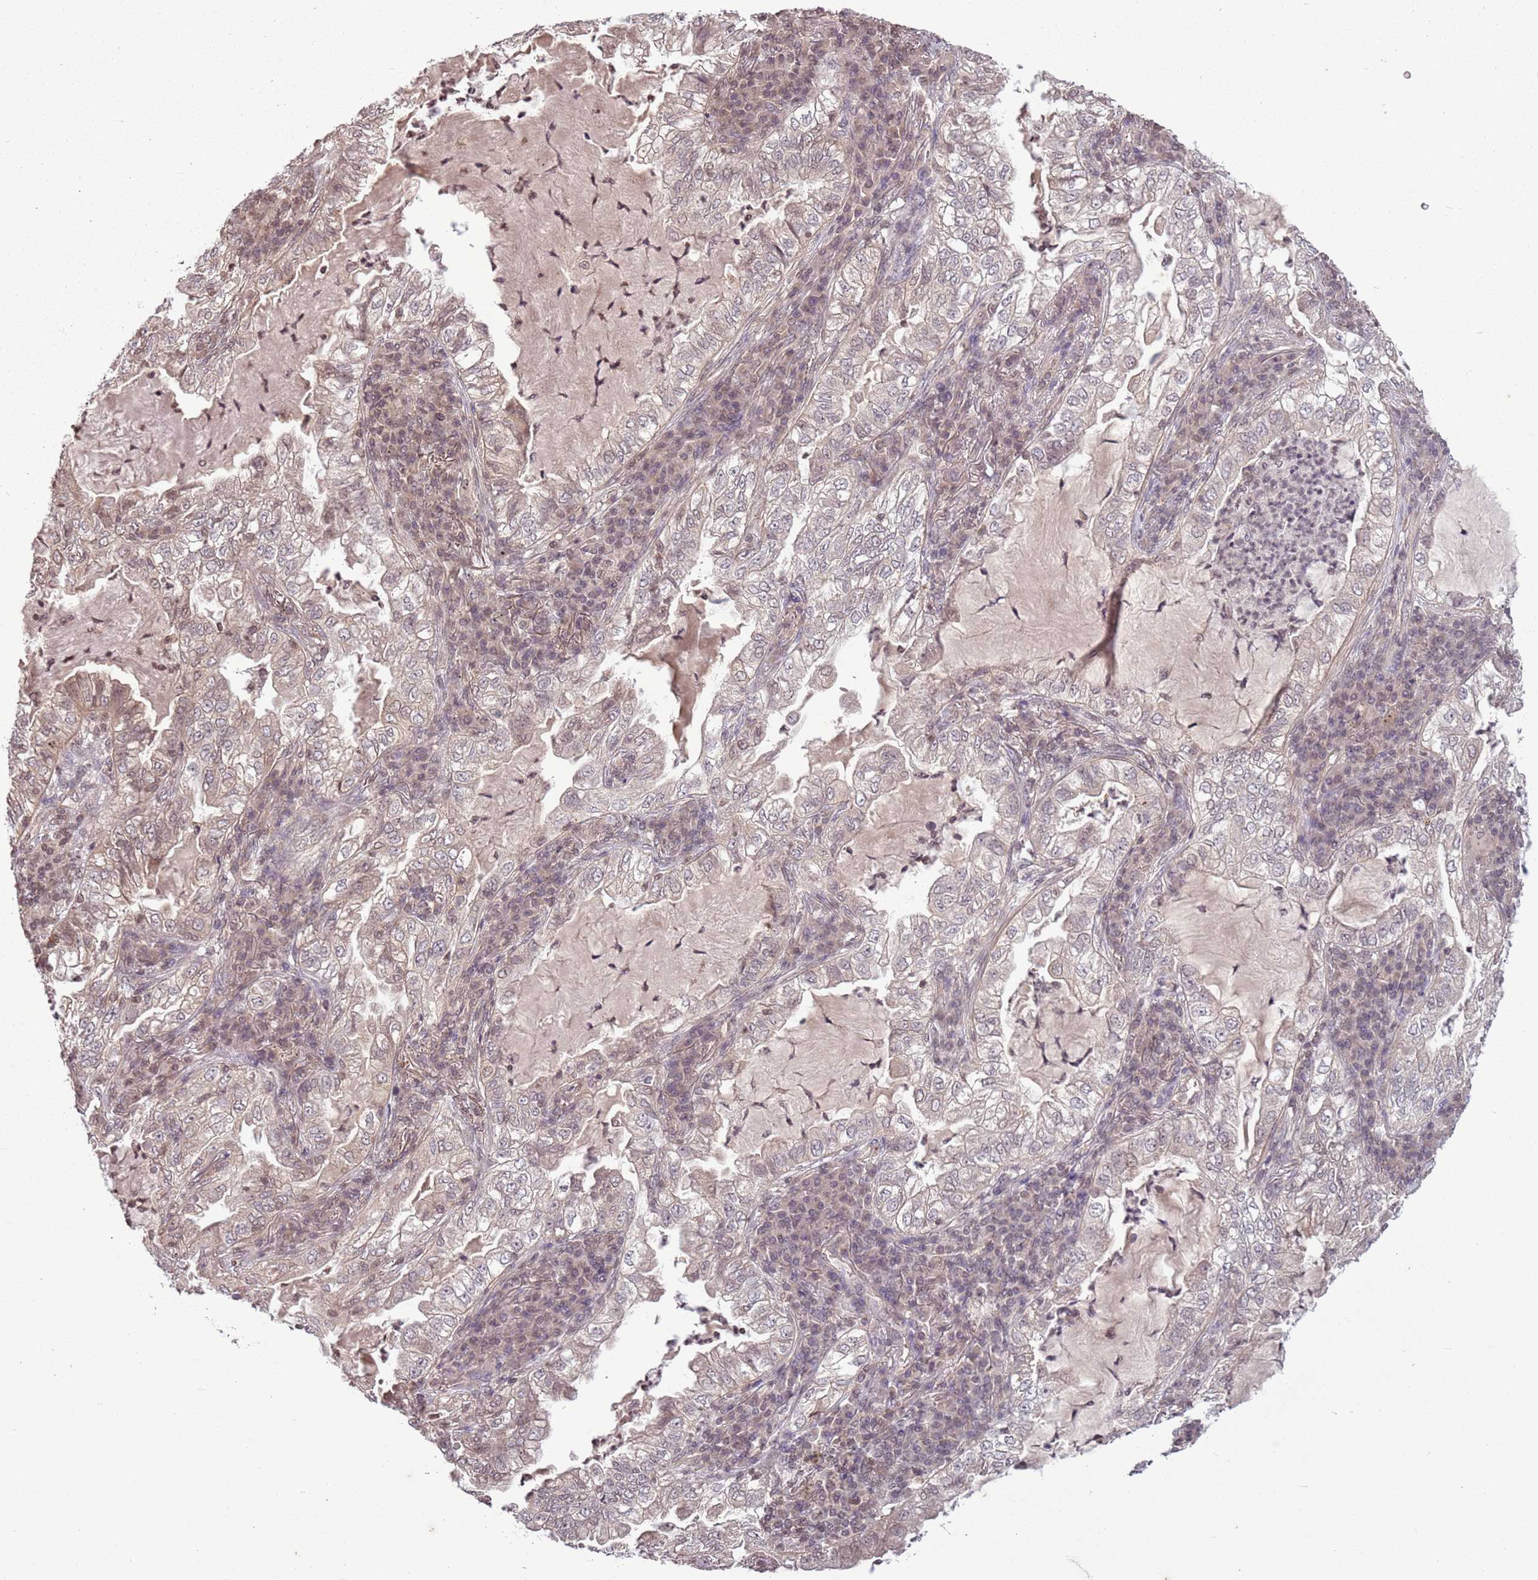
{"staining": {"intensity": "negative", "quantity": "none", "location": "none"}, "tissue": "lung cancer", "cell_type": "Tumor cells", "image_type": "cancer", "snomed": [{"axis": "morphology", "description": "Adenocarcinoma, NOS"}, {"axis": "topography", "description": "Lung"}], "caption": "DAB (3,3'-diaminobenzidine) immunohistochemical staining of lung cancer (adenocarcinoma) reveals no significant positivity in tumor cells. Nuclei are stained in blue.", "gene": "CAPN9", "patient": {"sex": "female", "age": 73}}